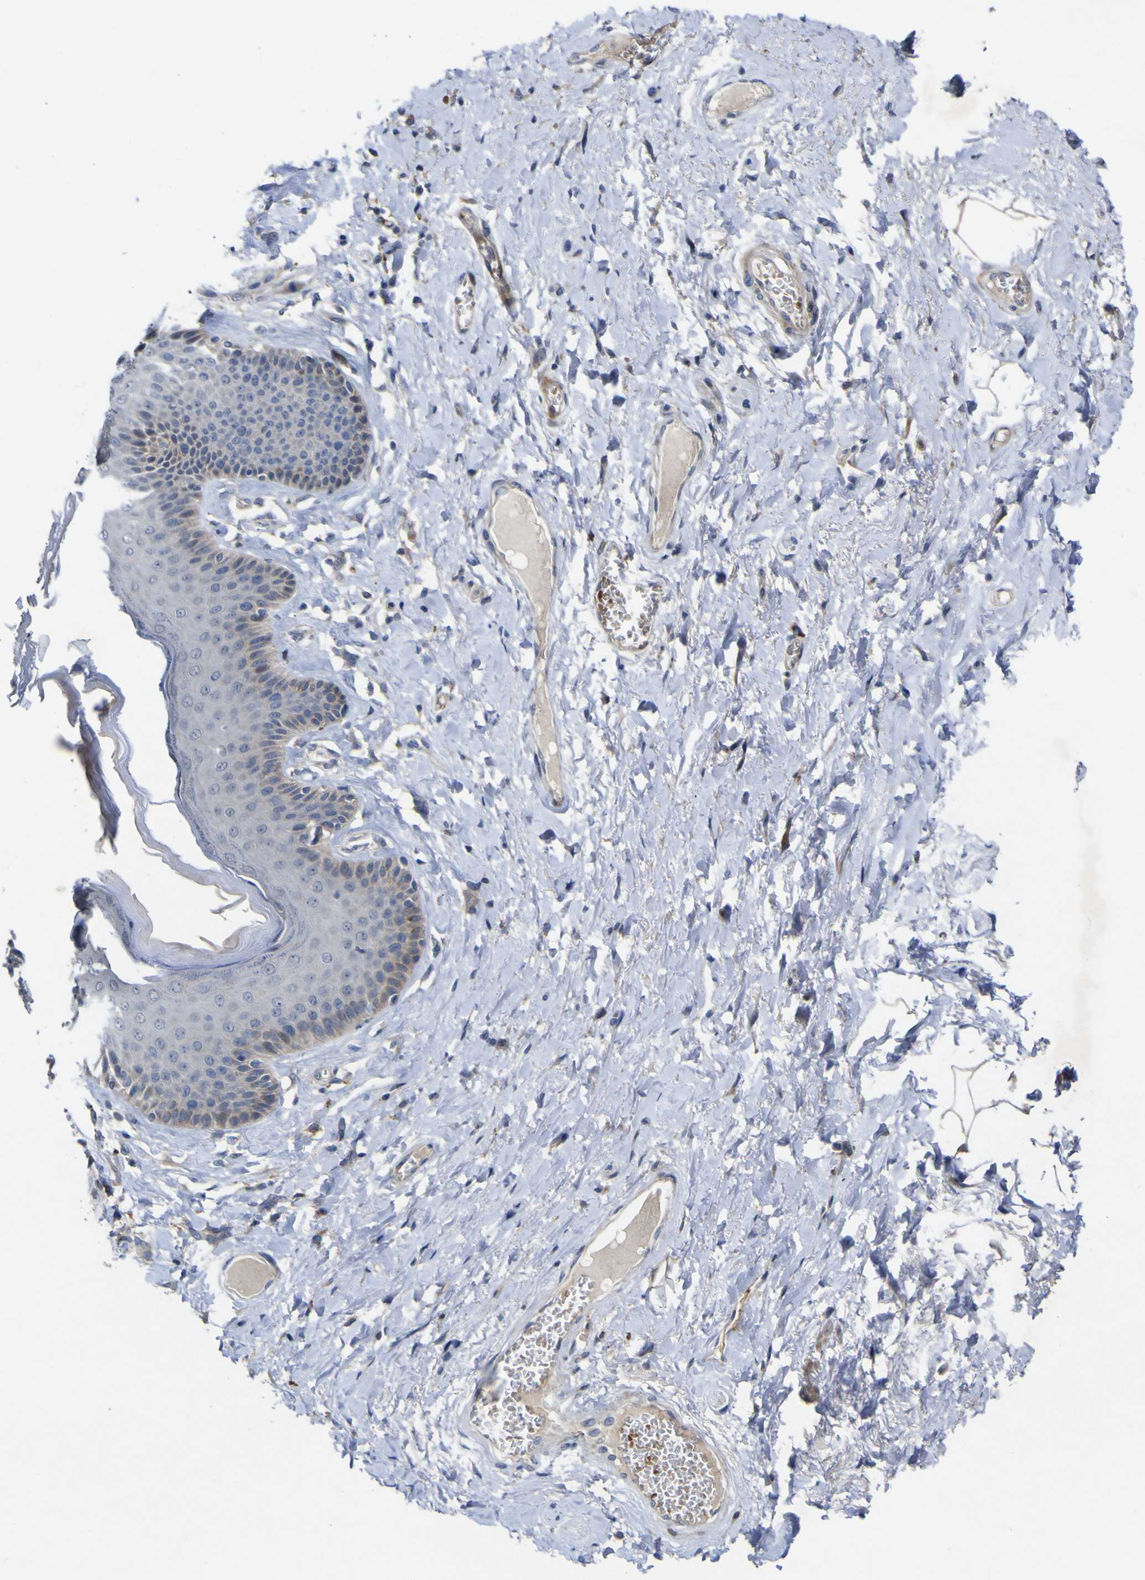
{"staining": {"intensity": "weak", "quantity": "<25%", "location": "cytoplasmic/membranous"}, "tissue": "skin", "cell_type": "Epidermal cells", "image_type": "normal", "snomed": [{"axis": "morphology", "description": "Normal tissue, NOS"}, {"axis": "topography", "description": "Anal"}], "caption": "High magnification brightfield microscopy of normal skin stained with DAB (brown) and counterstained with hematoxylin (blue): epidermal cells show no significant positivity. The staining was performed using DAB (3,3'-diaminobenzidine) to visualize the protein expression in brown, while the nuclei were stained in blue with hematoxylin (Magnification: 20x).", "gene": "NAV1", "patient": {"sex": "male", "age": 69}}